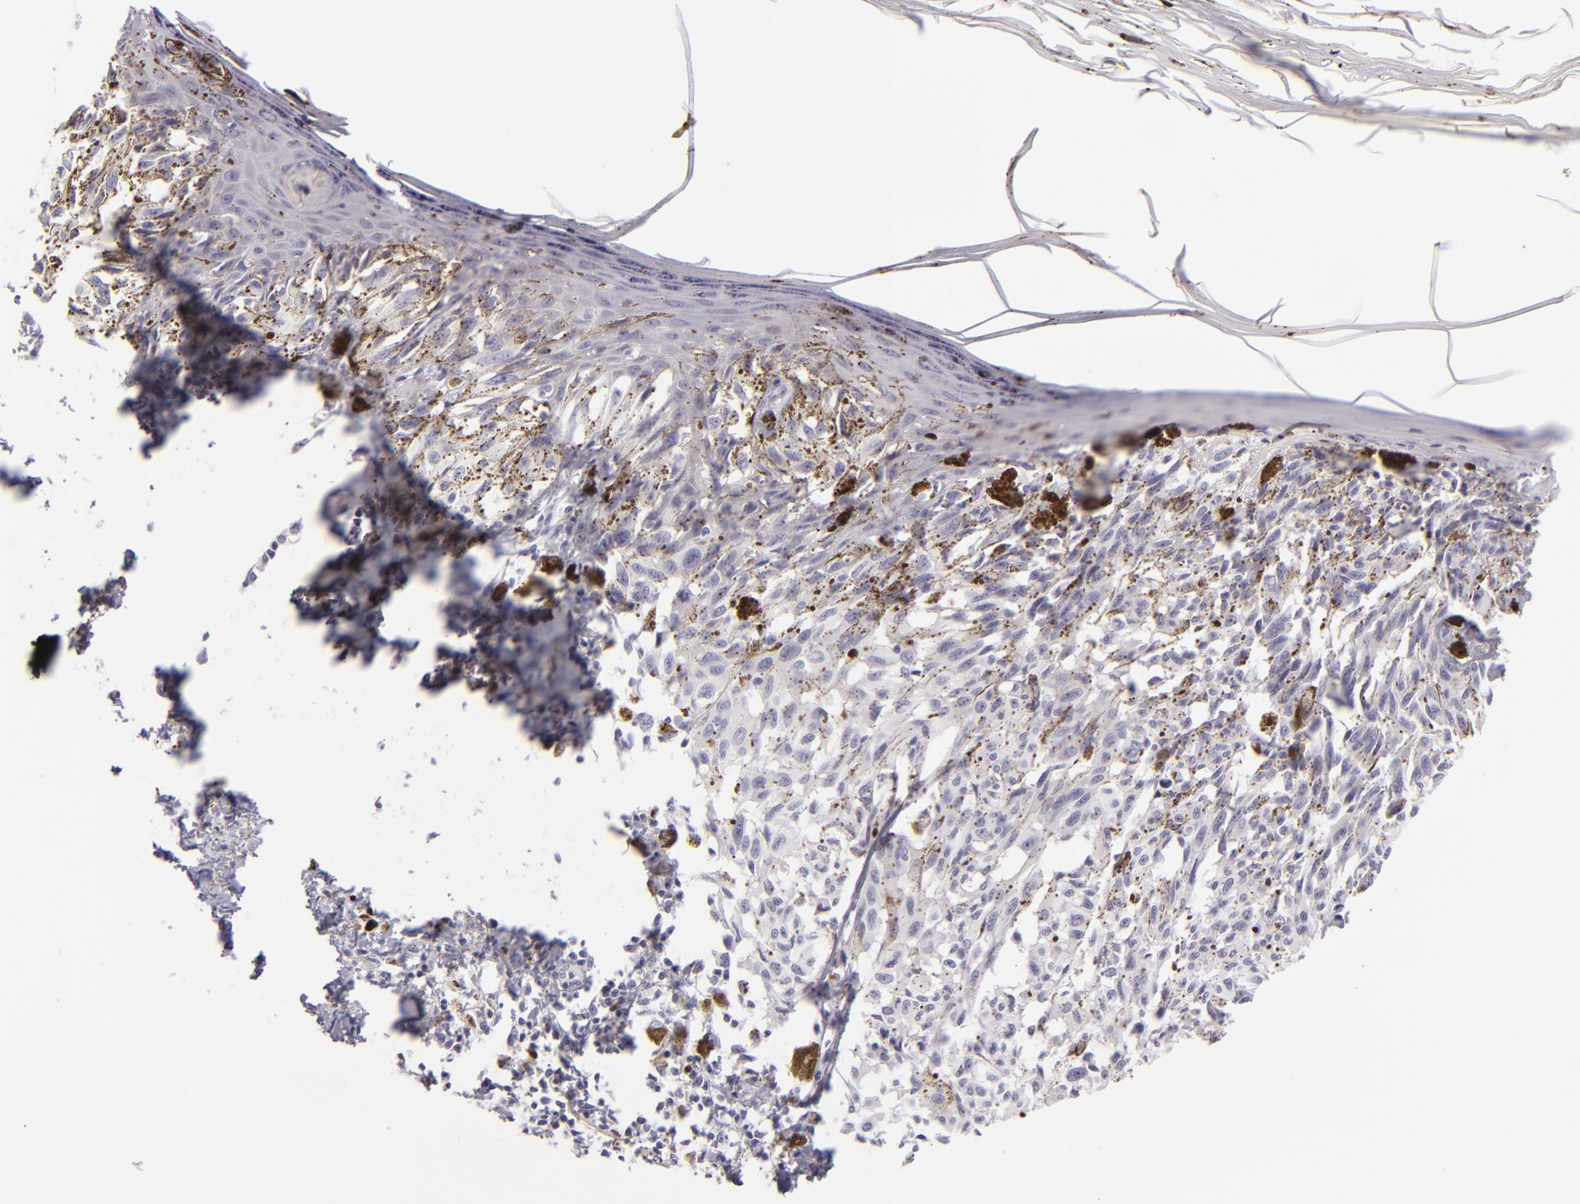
{"staining": {"intensity": "weak", "quantity": "25%-75%", "location": "cytoplasmic/membranous"}, "tissue": "melanoma", "cell_type": "Tumor cells", "image_type": "cancer", "snomed": [{"axis": "morphology", "description": "Malignant melanoma, NOS"}, {"axis": "topography", "description": "Skin"}], "caption": "Malignant melanoma was stained to show a protein in brown. There is low levels of weak cytoplasmic/membranous expression in about 25%-75% of tumor cells. (brown staining indicates protein expression, while blue staining denotes nuclei).", "gene": "DLG4", "patient": {"sex": "female", "age": 72}}